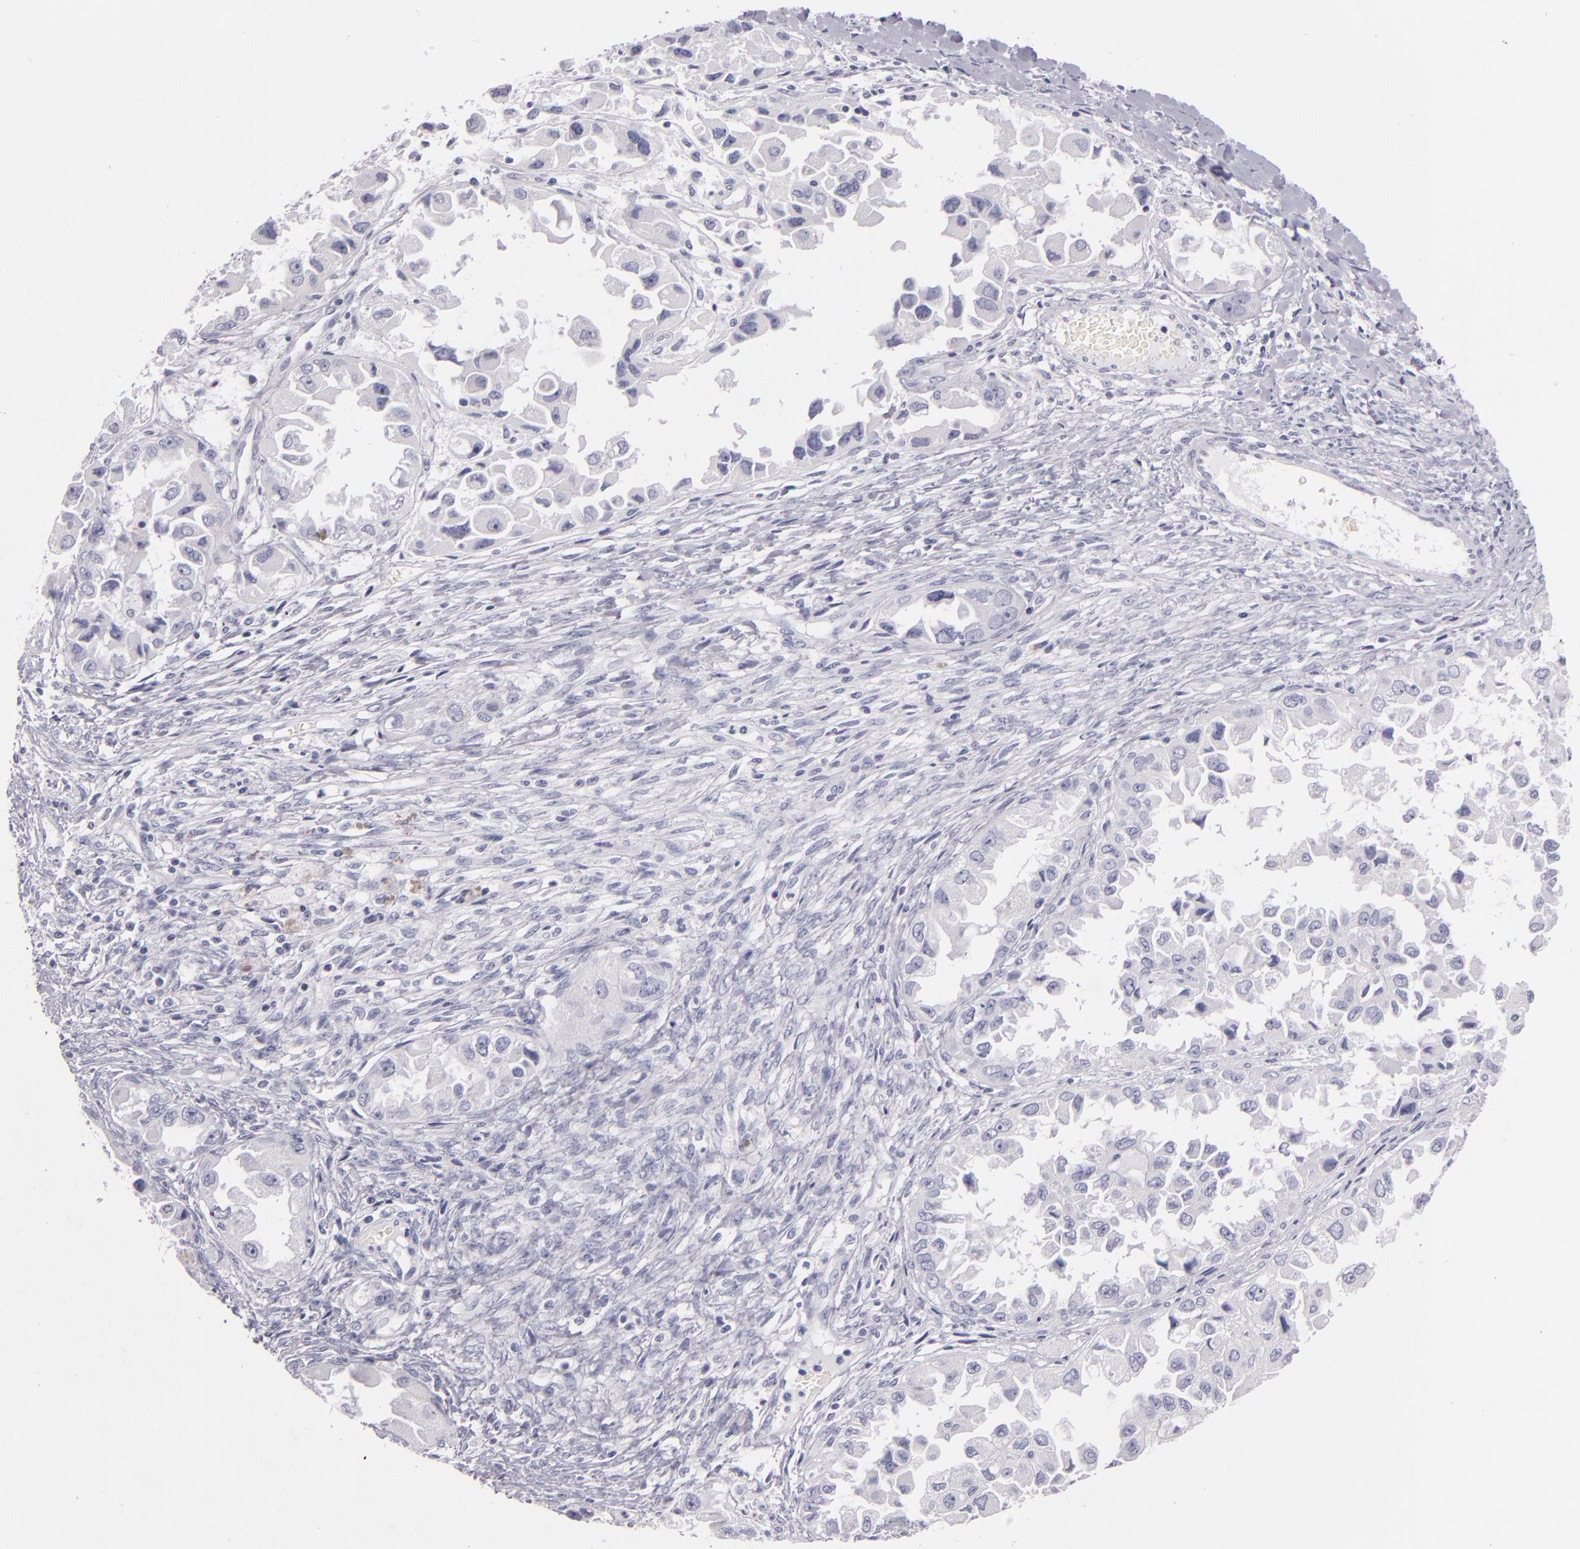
{"staining": {"intensity": "negative", "quantity": "none", "location": "none"}, "tissue": "ovarian cancer", "cell_type": "Tumor cells", "image_type": "cancer", "snomed": [{"axis": "morphology", "description": "Cystadenocarcinoma, serous, NOS"}, {"axis": "topography", "description": "Ovary"}], "caption": "High power microscopy photomicrograph of an immunohistochemistry histopathology image of ovarian cancer (serous cystadenocarcinoma), revealing no significant staining in tumor cells.", "gene": "FABP1", "patient": {"sex": "female", "age": 84}}